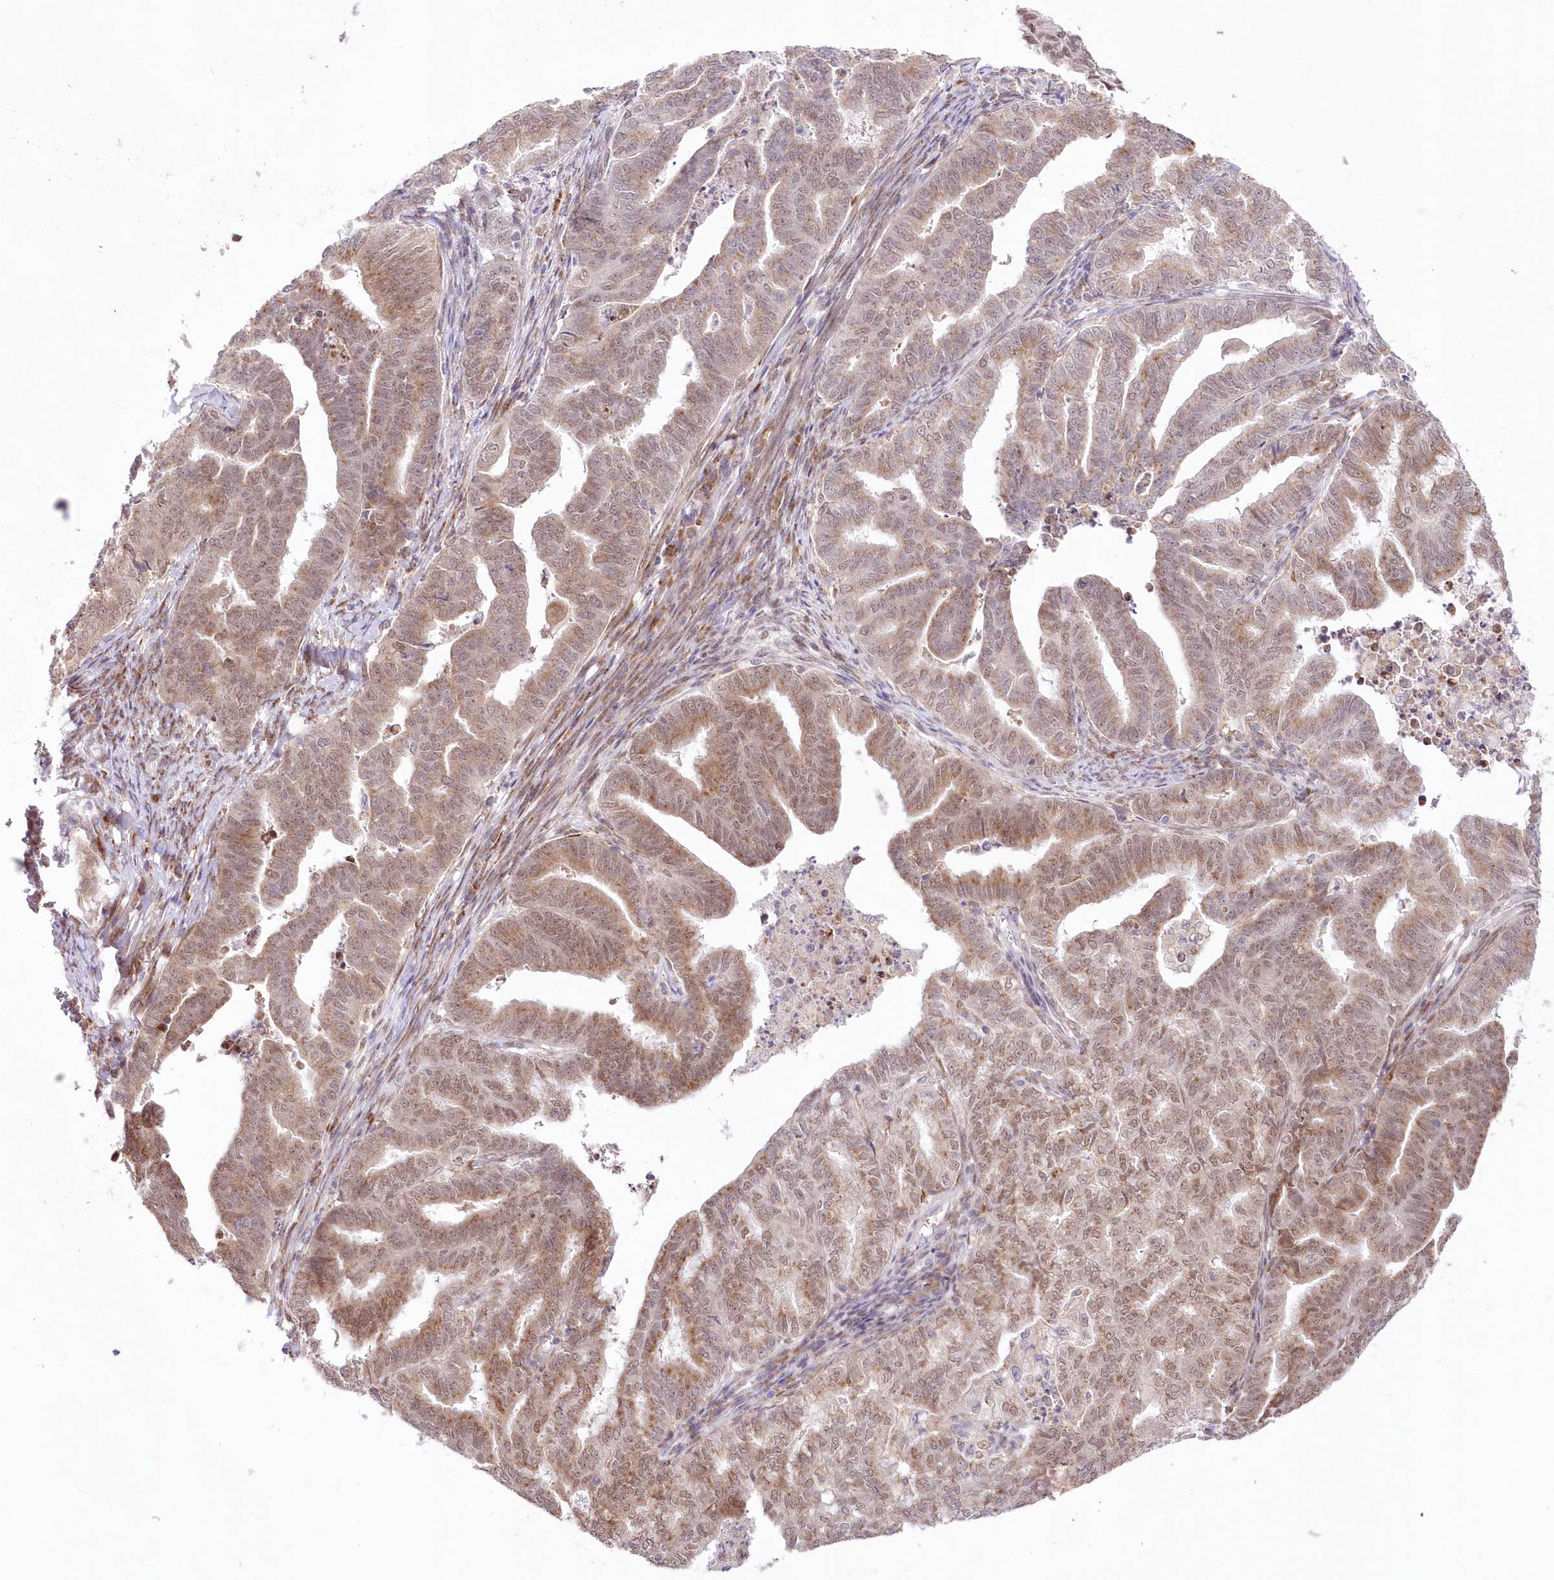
{"staining": {"intensity": "moderate", "quantity": "25%-75%", "location": "cytoplasmic/membranous,nuclear"}, "tissue": "endometrial cancer", "cell_type": "Tumor cells", "image_type": "cancer", "snomed": [{"axis": "morphology", "description": "Adenocarcinoma, NOS"}, {"axis": "topography", "description": "Endometrium"}], "caption": "An IHC photomicrograph of tumor tissue is shown. Protein staining in brown labels moderate cytoplasmic/membranous and nuclear positivity in endometrial cancer within tumor cells.", "gene": "LDB1", "patient": {"sex": "female", "age": 79}}